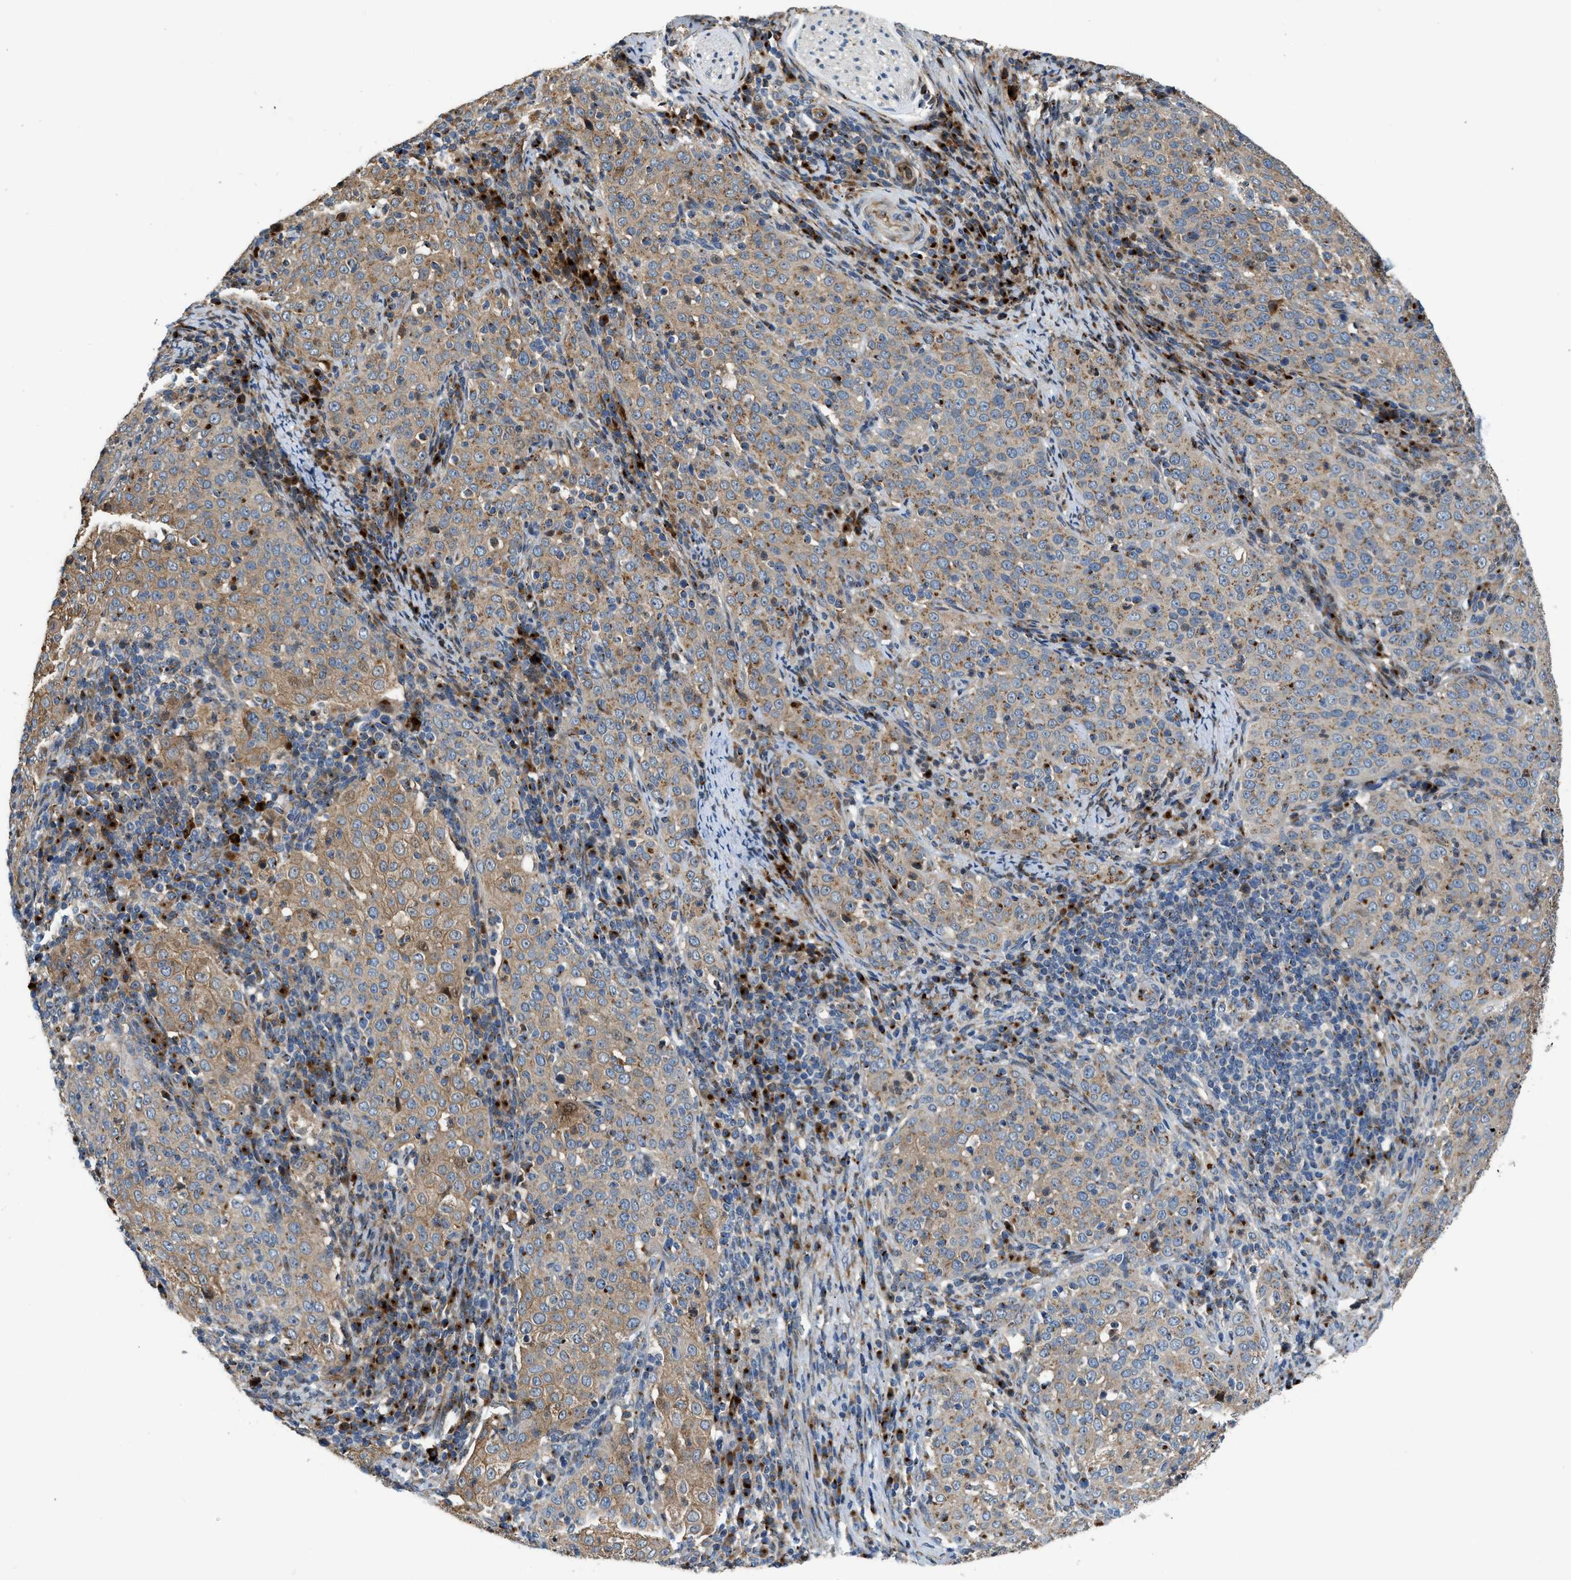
{"staining": {"intensity": "moderate", "quantity": ">75%", "location": "cytoplasmic/membranous"}, "tissue": "cervical cancer", "cell_type": "Tumor cells", "image_type": "cancer", "snomed": [{"axis": "morphology", "description": "Squamous cell carcinoma, NOS"}, {"axis": "topography", "description": "Cervix"}], "caption": "Protein staining shows moderate cytoplasmic/membranous staining in about >75% of tumor cells in cervical cancer.", "gene": "FUT8", "patient": {"sex": "female", "age": 51}}